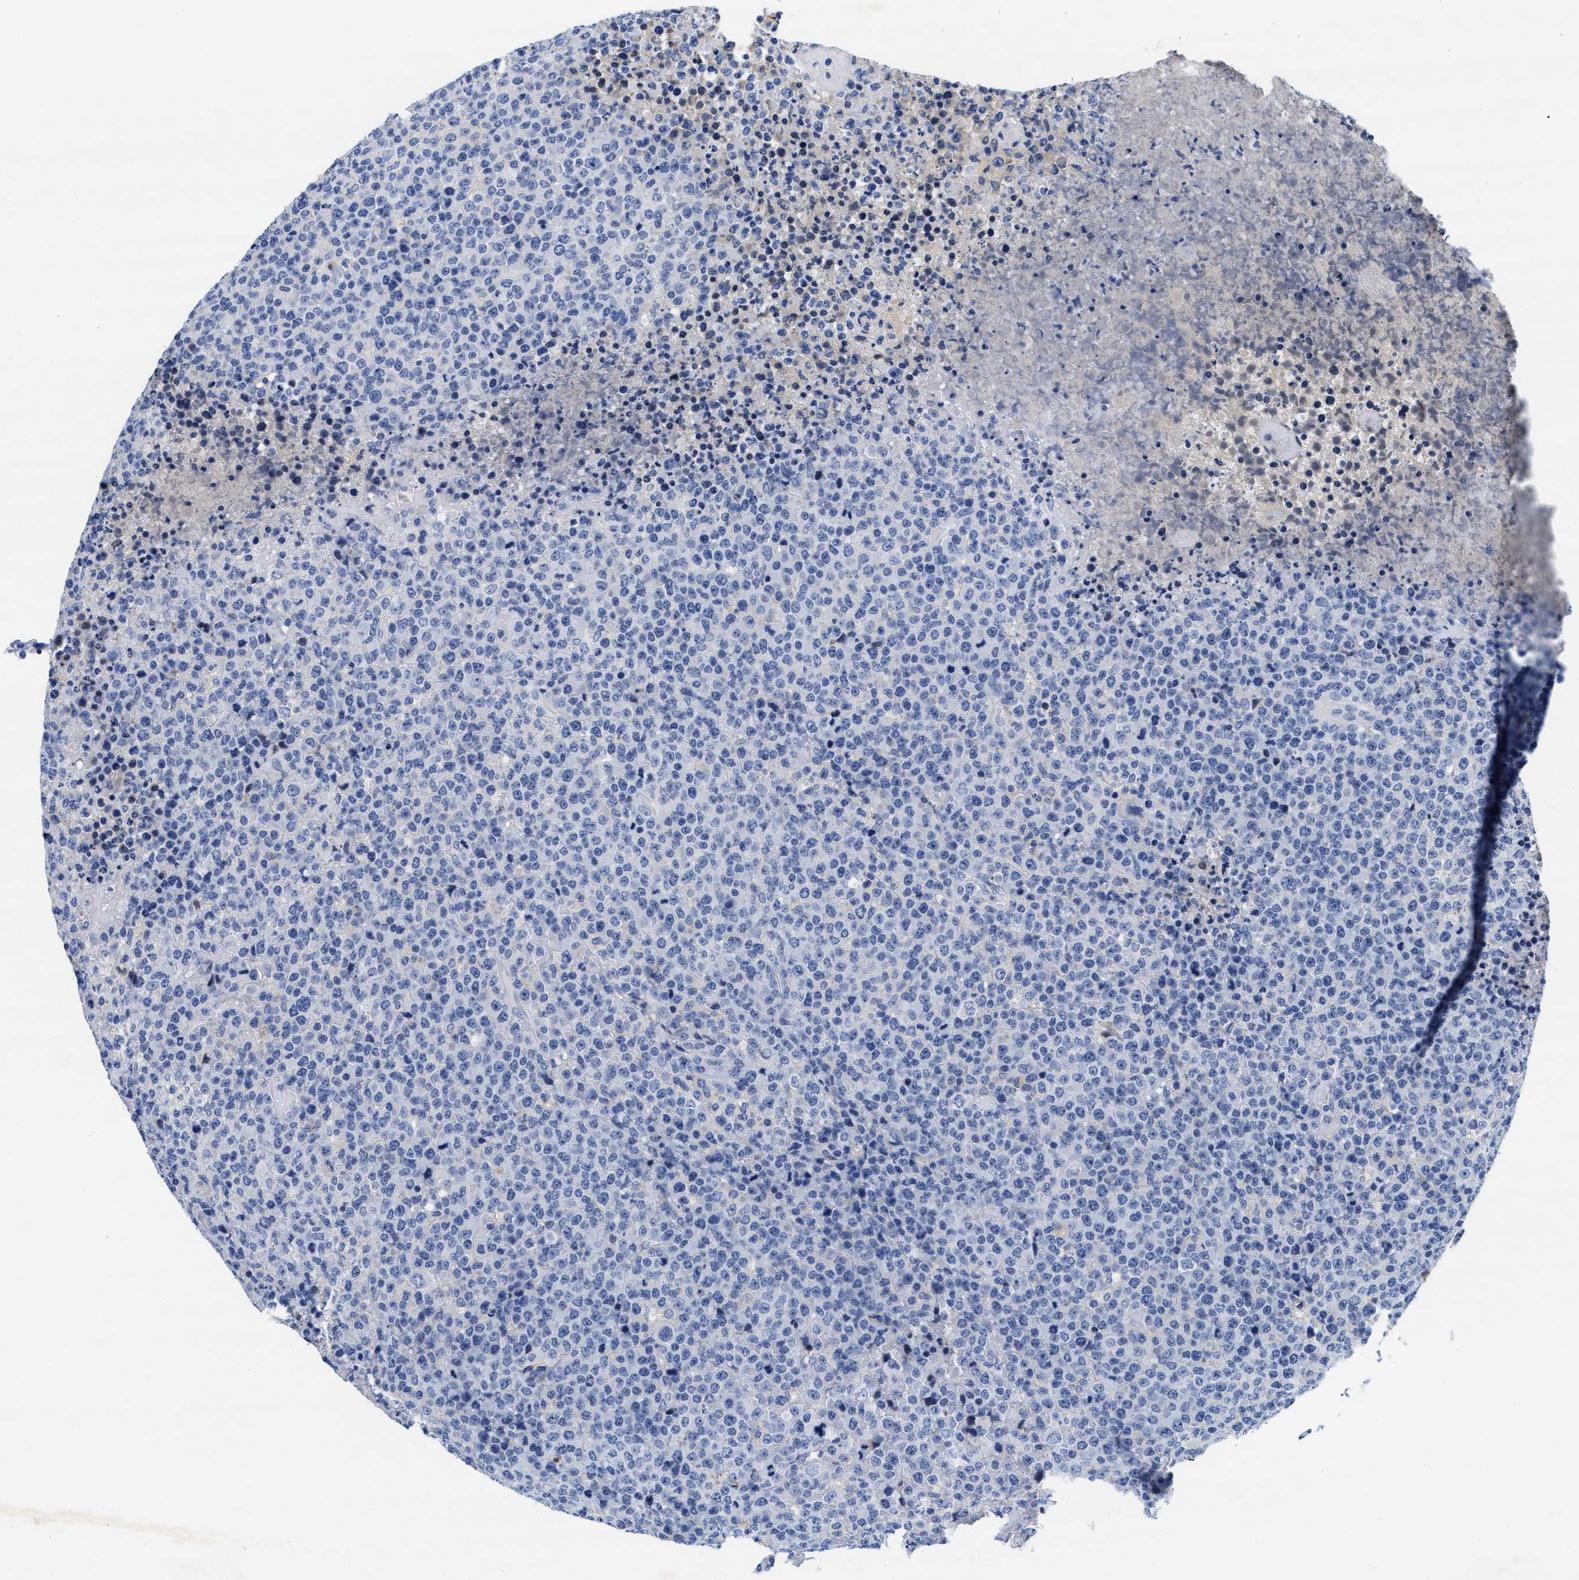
{"staining": {"intensity": "negative", "quantity": "none", "location": "none"}, "tissue": "lymphoma", "cell_type": "Tumor cells", "image_type": "cancer", "snomed": [{"axis": "morphology", "description": "Malignant lymphoma, non-Hodgkin's type, High grade"}, {"axis": "topography", "description": "Lymph node"}], "caption": "Photomicrograph shows no significant protein staining in tumor cells of high-grade malignant lymphoma, non-Hodgkin's type.", "gene": "TTC3", "patient": {"sex": "male", "age": 13}}